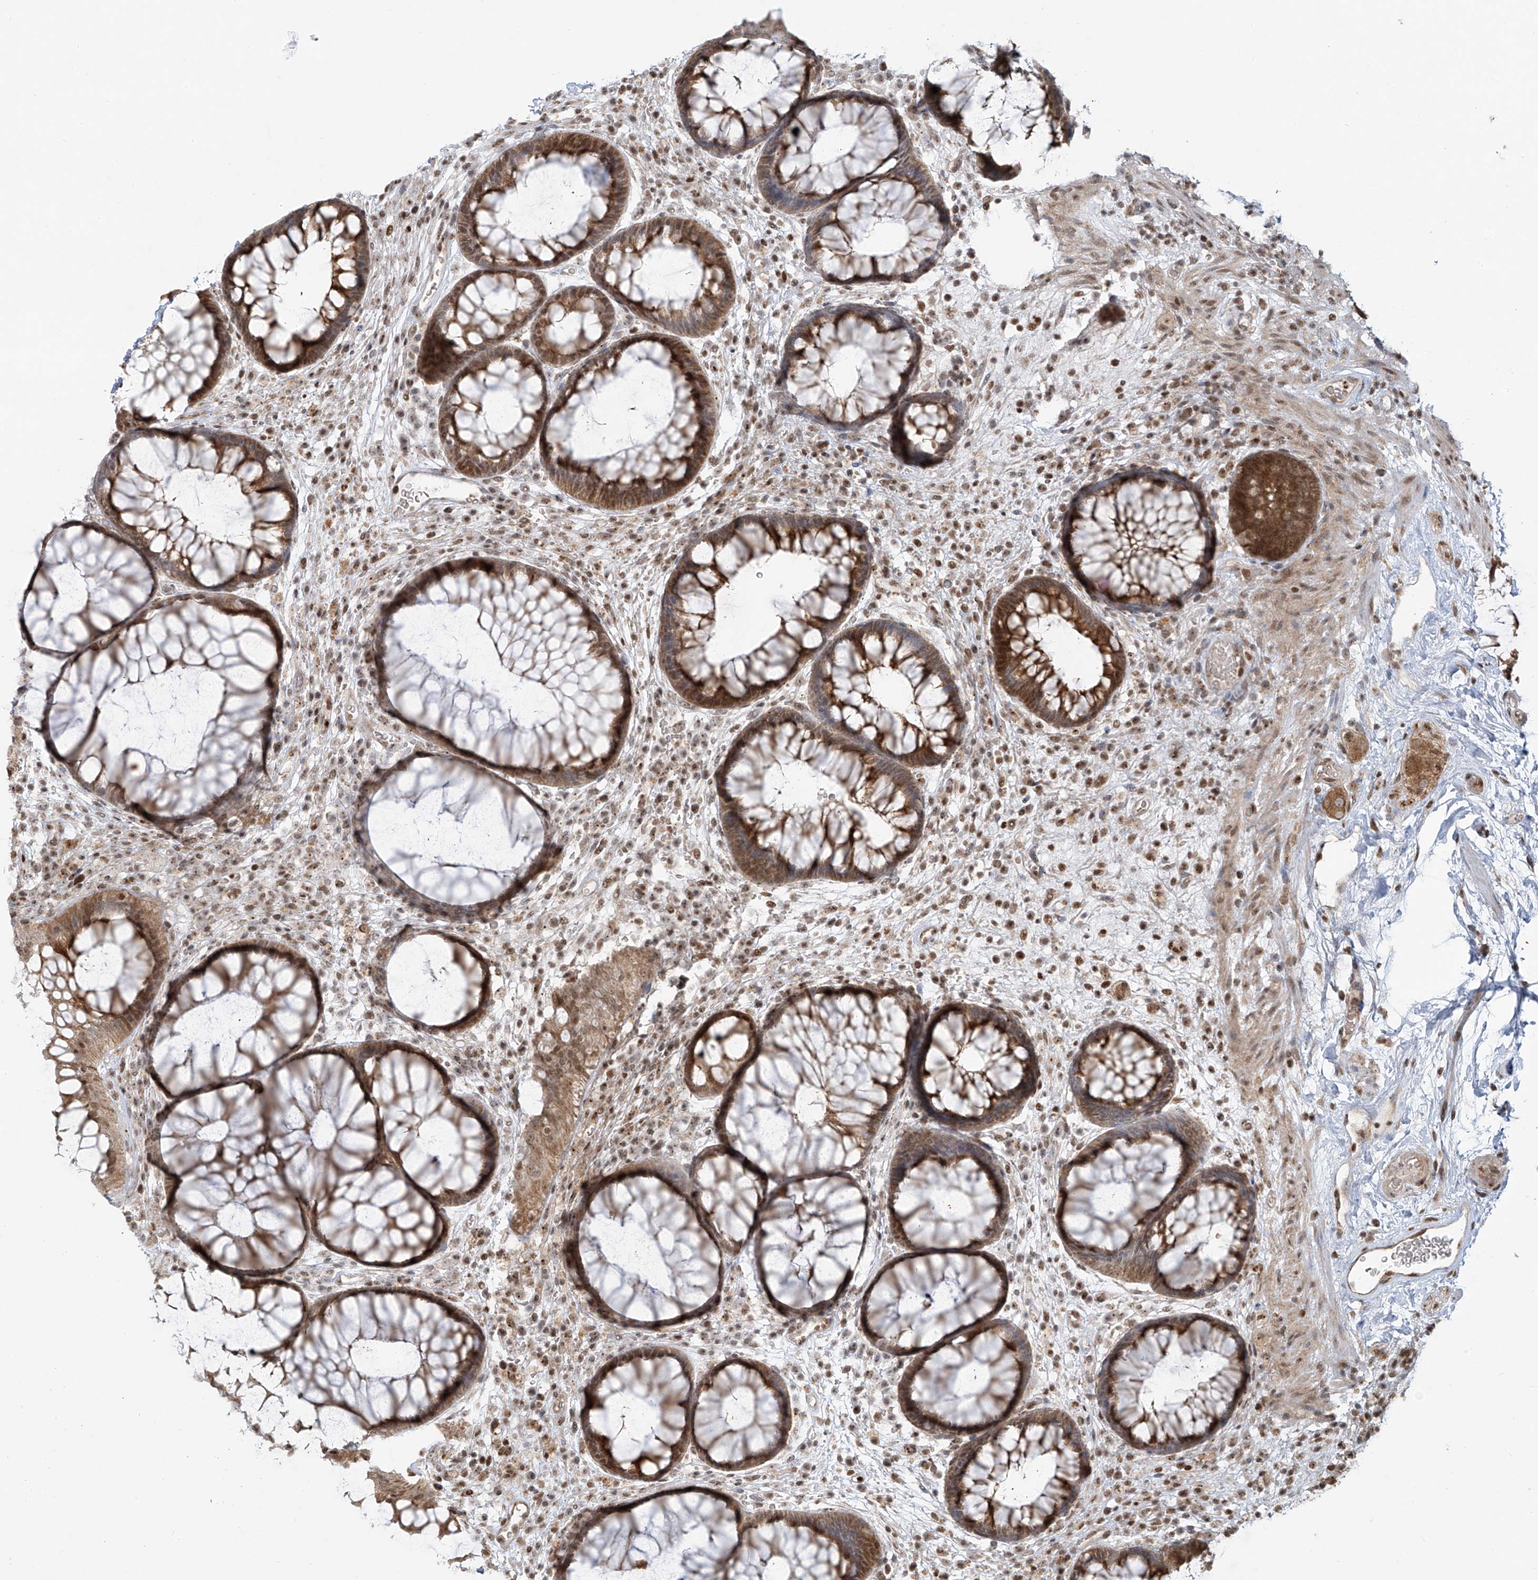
{"staining": {"intensity": "moderate", "quantity": ">75%", "location": "cytoplasmic/membranous,nuclear"}, "tissue": "rectum", "cell_type": "Glandular cells", "image_type": "normal", "snomed": [{"axis": "morphology", "description": "Normal tissue, NOS"}, {"axis": "topography", "description": "Rectum"}], "caption": "Glandular cells demonstrate medium levels of moderate cytoplasmic/membranous,nuclear positivity in approximately >75% of cells in benign human rectum. The staining was performed using DAB (3,3'-diaminobenzidine), with brown indicating positive protein expression. Nuclei are stained blue with hematoxylin.", "gene": "VMP1", "patient": {"sex": "male", "age": 51}}